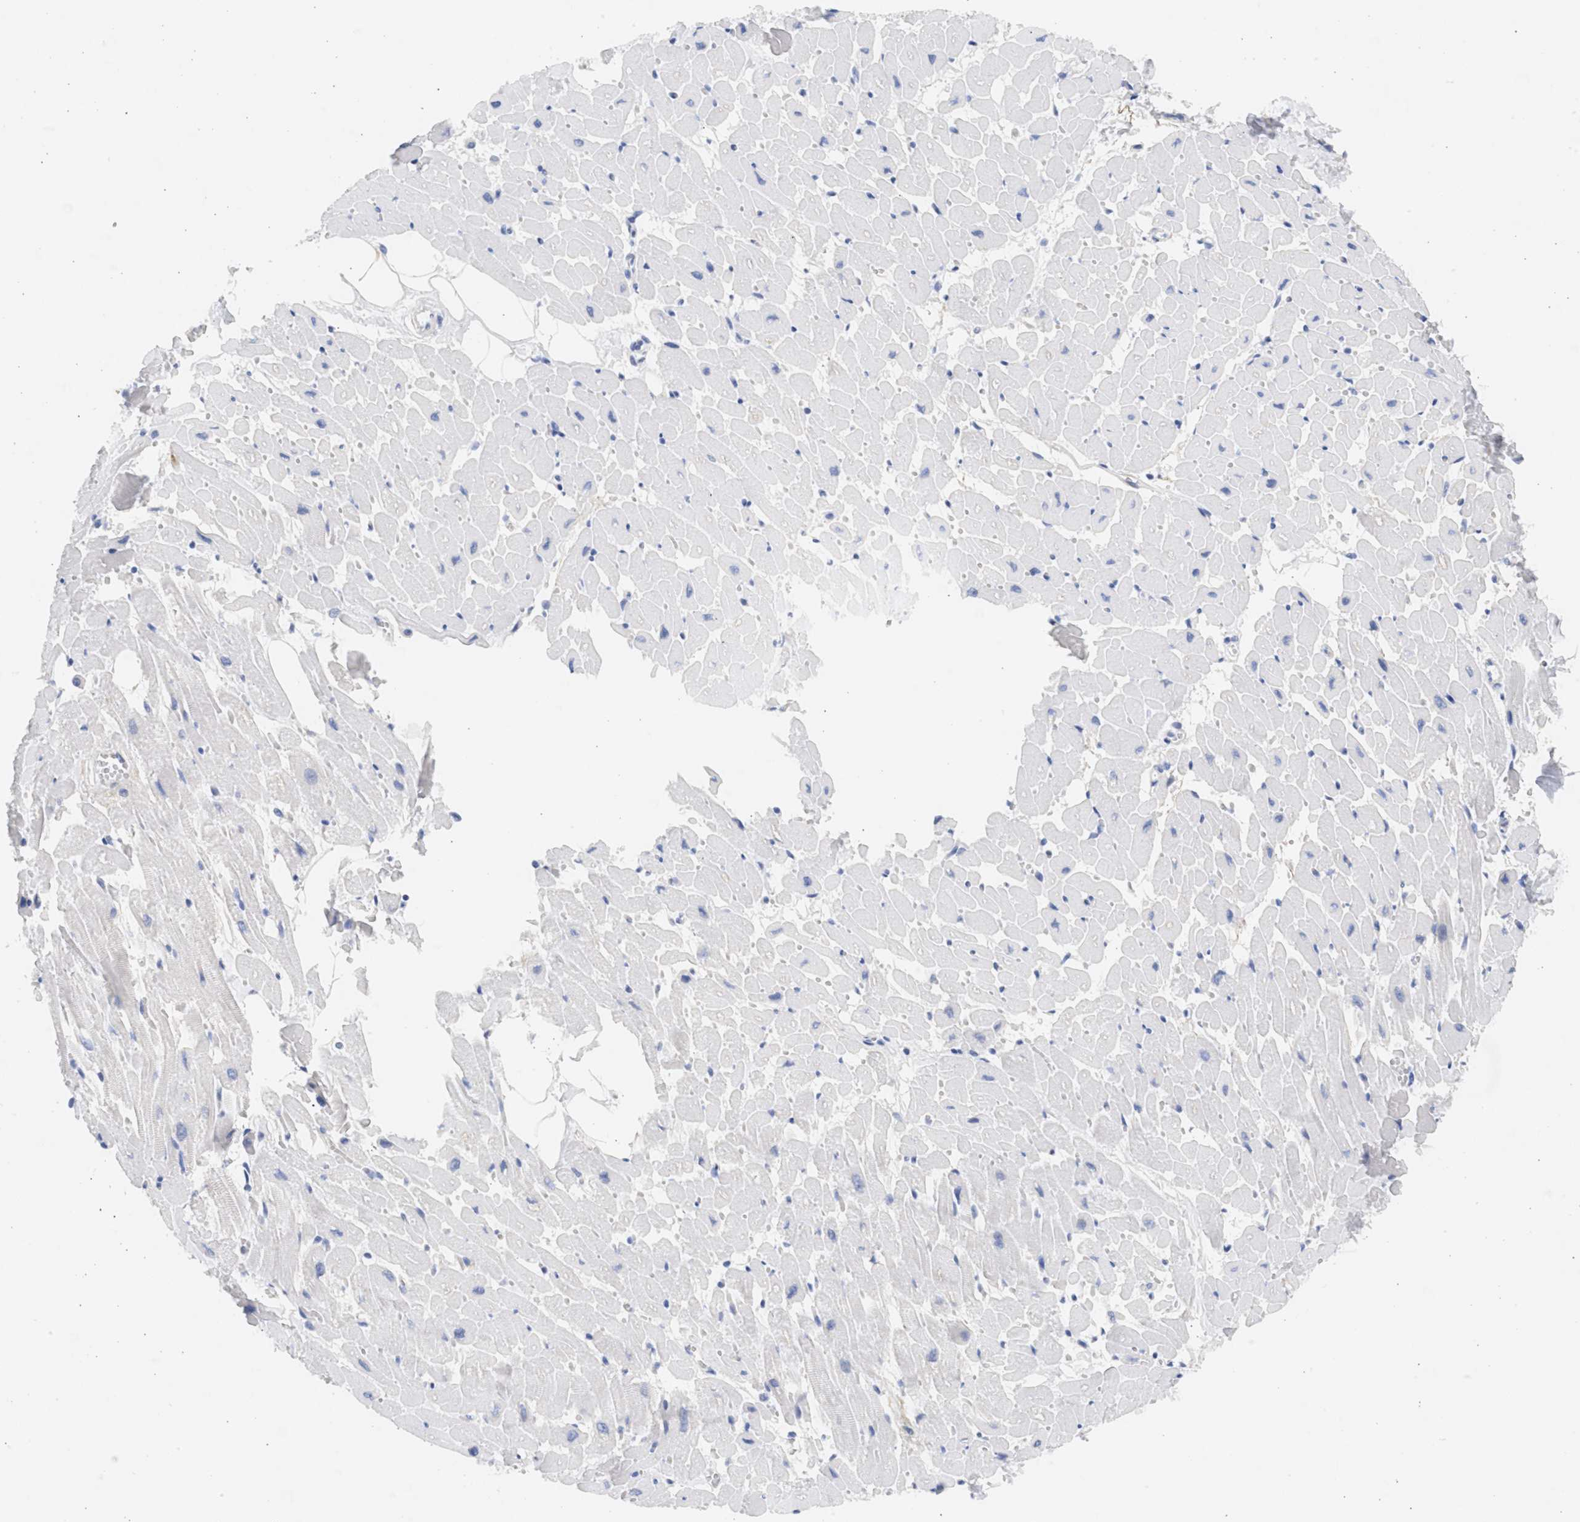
{"staining": {"intensity": "negative", "quantity": "none", "location": "none"}, "tissue": "heart muscle", "cell_type": "Cardiomyocytes", "image_type": "normal", "snomed": [{"axis": "morphology", "description": "Normal tissue, NOS"}, {"axis": "topography", "description": "Heart"}], "caption": "DAB immunohistochemical staining of normal heart muscle displays no significant positivity in cardiomyocytes.", "gene": "SPATA3", "patient": {"sex": "female", "age": 19}}